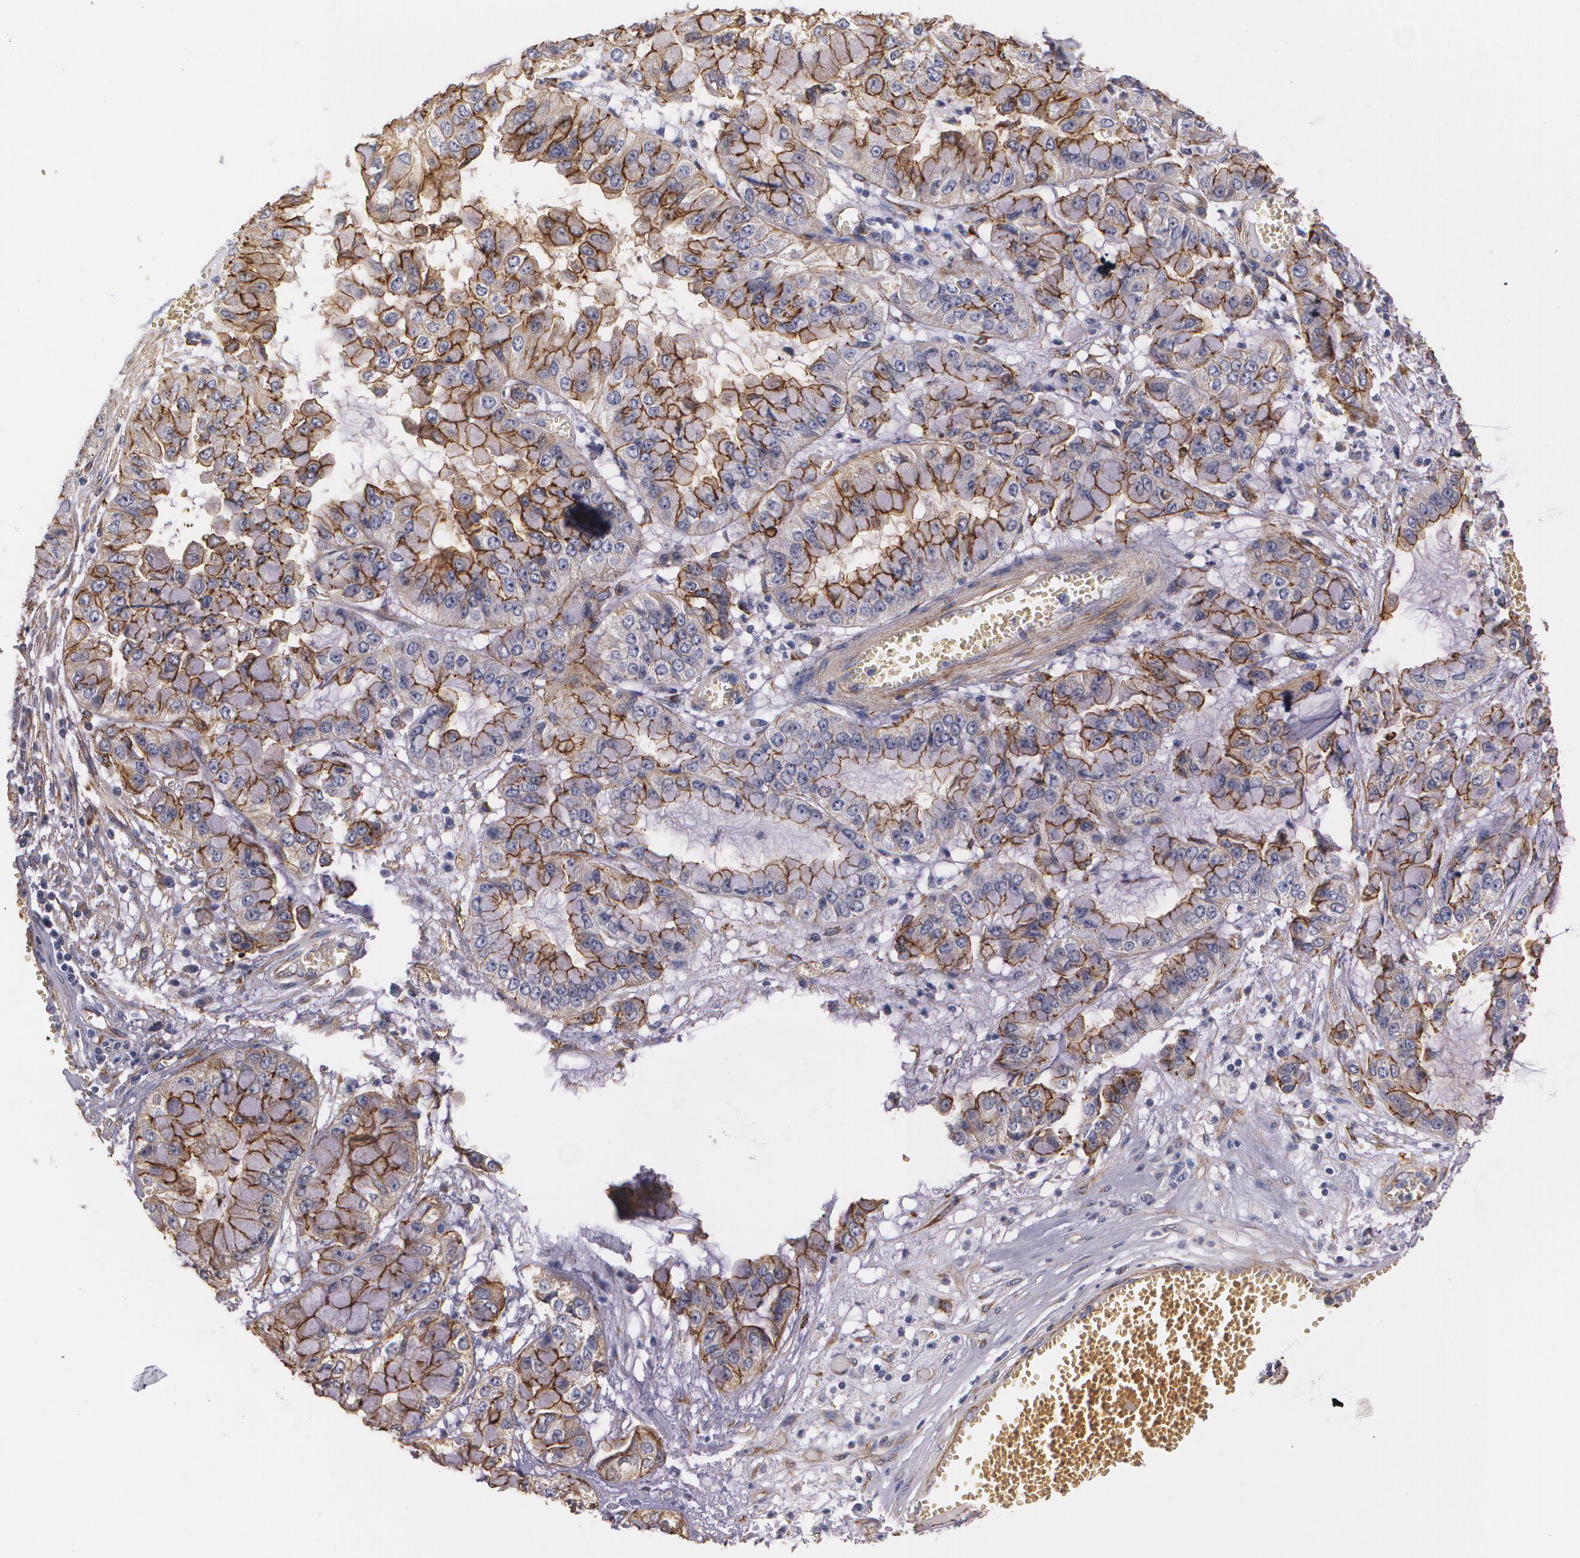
{"staining": {"intensity": "strong", "quantity": ">75%", "location": "cytoplasmic/membranous"}, "tissue": "liver cancer", "cell_type": "Tumor cells", "image_type": "cancer", "snomed": [{"axis": "morphology", "description": "Cholangiocarcinoma"}, {"axis": "topography", "description": "Liver"}], "caption": "Liver cholangiocarcinoma stained for a protein (brown) exhibits strong cytoplasmic/membranous positive staining in approximately >75% of tumor cells.", "gene": "TJP1", "patient": {"sex": "female", "age": 79}}